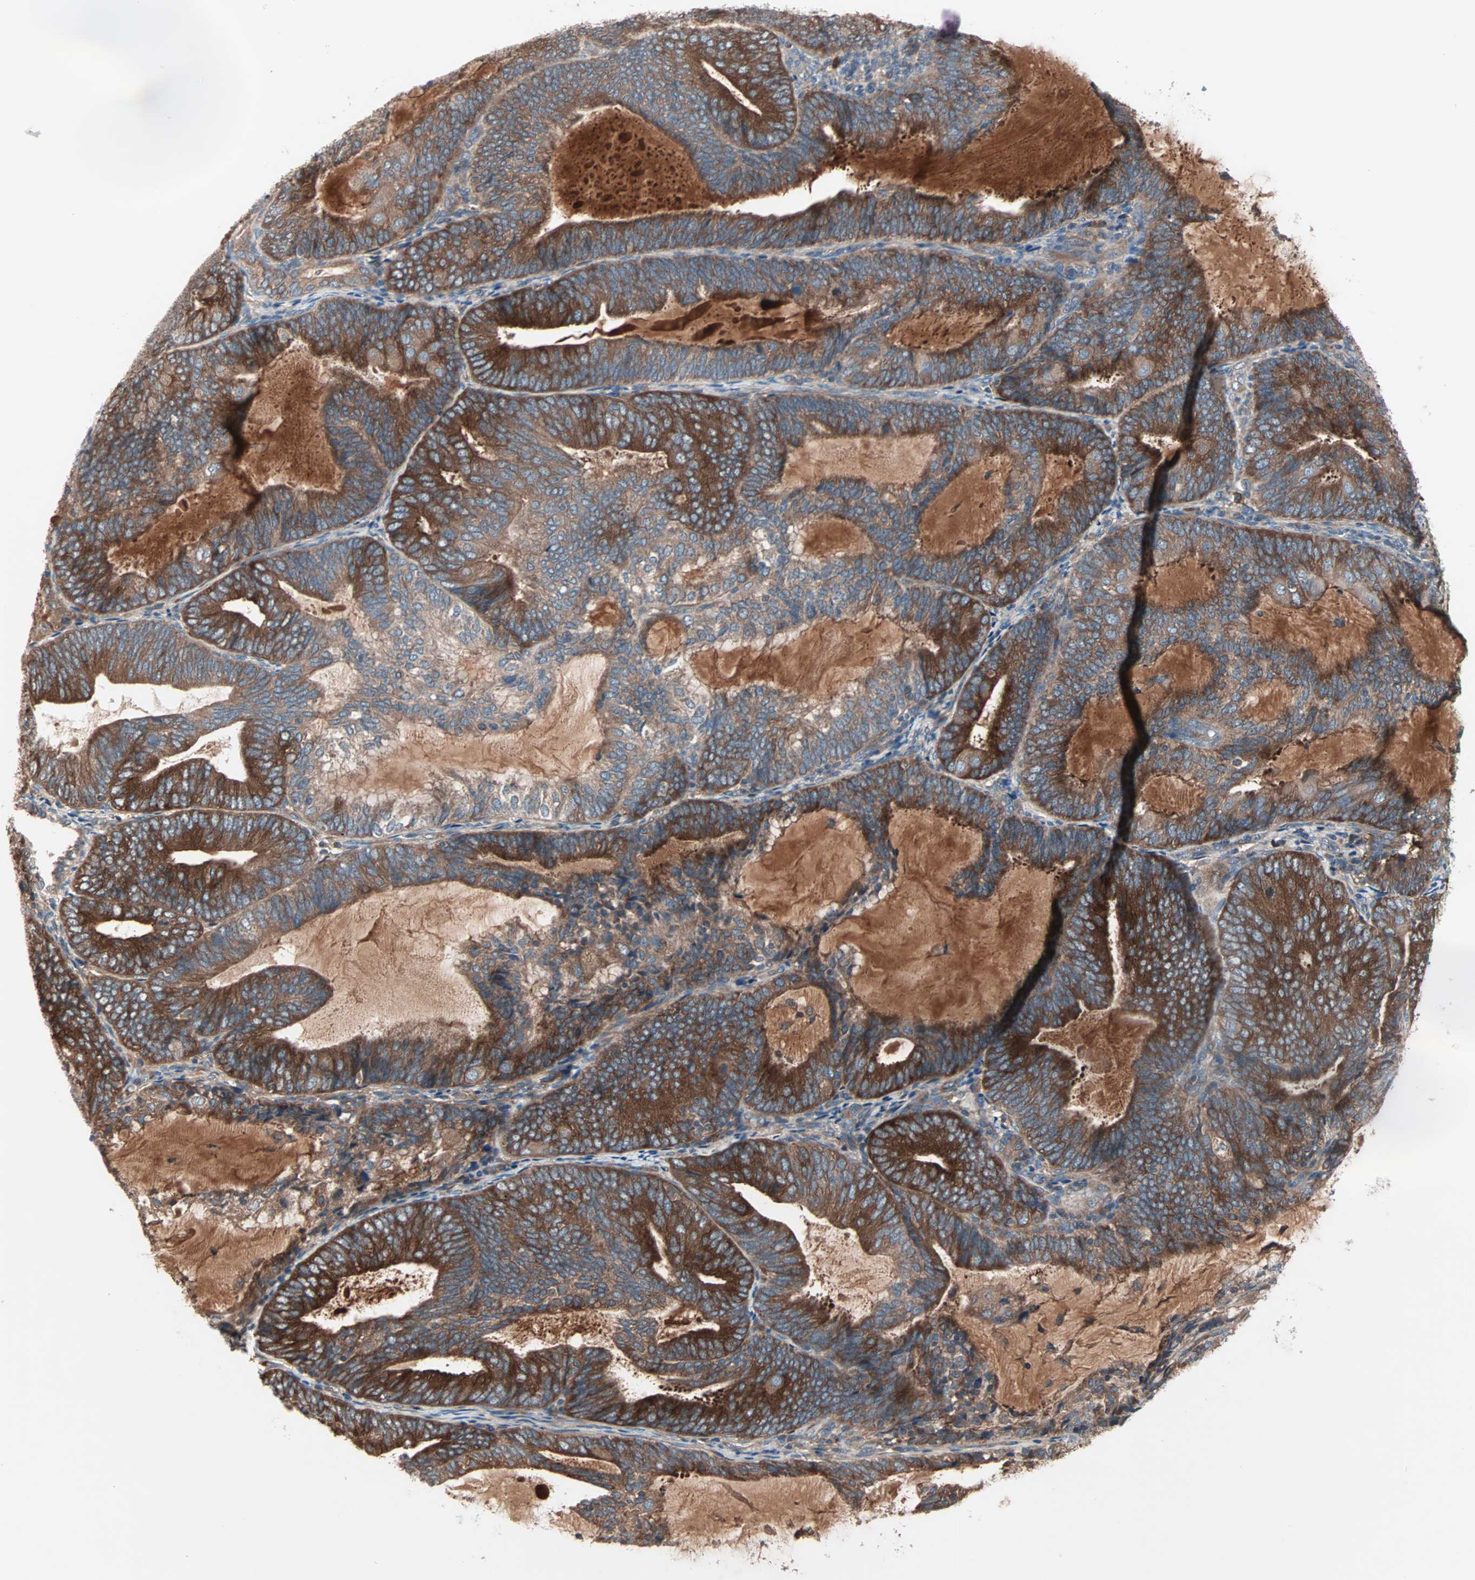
{"staining": {"intensity": "strong", "quantity": ">75%", "location": "cytoplasmic/membranous"}, "tissue": "endometrial cancer", "cell_type": "Tumor cells", "image_type": "cancer", "snomed": [{"axis": "morphology", "description": "Adenocarcinoma, NOS"}, {"axis": "topography", "description": "Endometrium"}], "caption": "A brown stain labels strong cytoplasmic/membranous expression of a protein in adenocarcinoma (endometrial) tumor cells.", "gene": "CAD", "patient": {"sex": "female", "age": 81}}